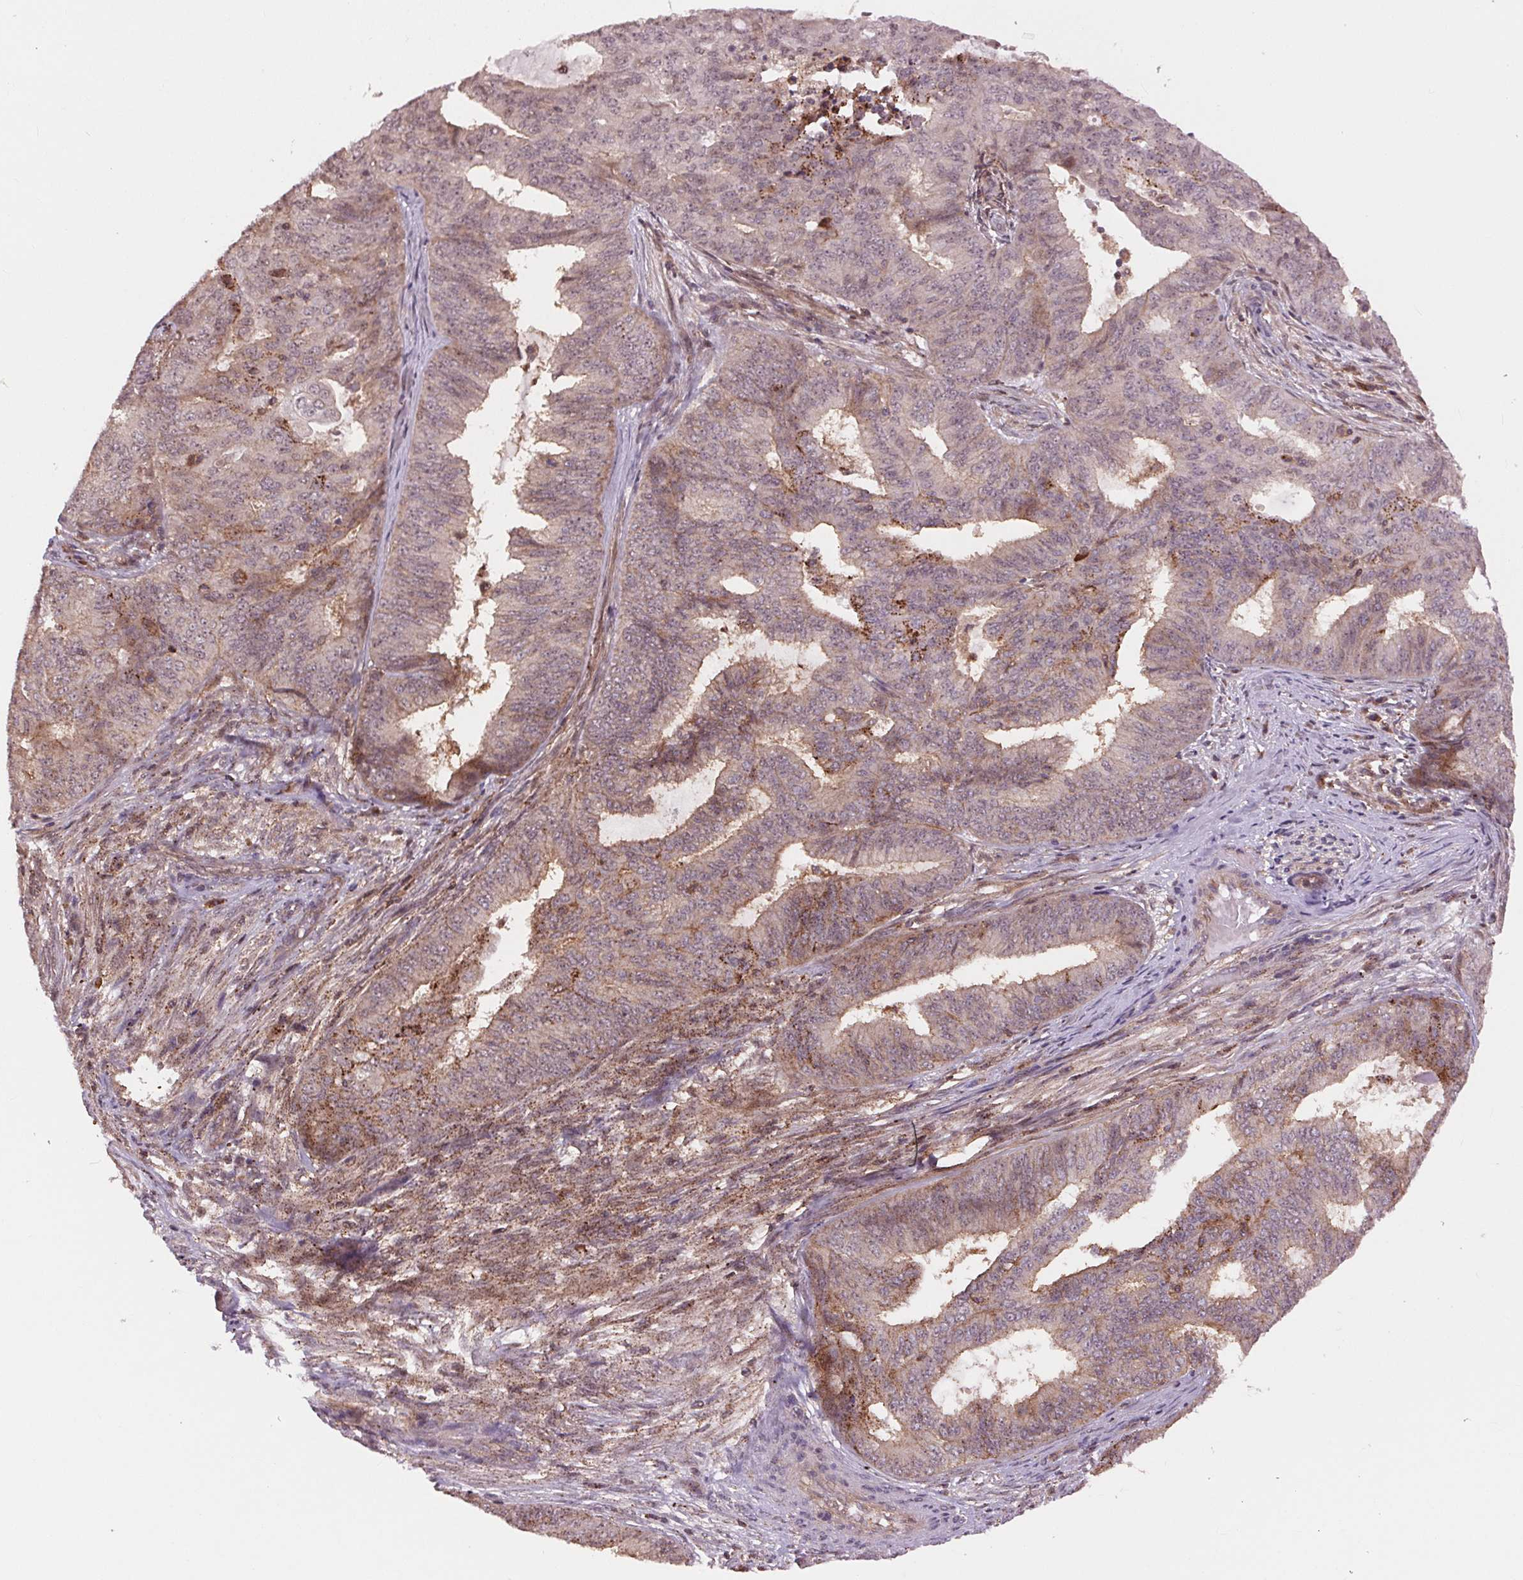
{"staining": {"intensity": "moderate", "quantity": "25%-75%", "location": "cytoplasmic/membranous"}, "tissue": "endometrial cancer", "cell_type": "Tumor cells", "image_type": "cancer", "snomed": [{"axis": "morphology", "description": "Adenocarcinoma, NOS"}, {"axis": "topography", "description": "Endometrium"}], "caption": "DAB (3,3'-diaminobenzidine) immunohistochemical staining of human endometrial cancer (adenocarcinoma) exhibits moderate cytoplasmic/membranous protein staining in approximately 25%-75% of tumor cells.", "gene": "CHMP4B", "patient": {"sex": "female", "age": 62}}